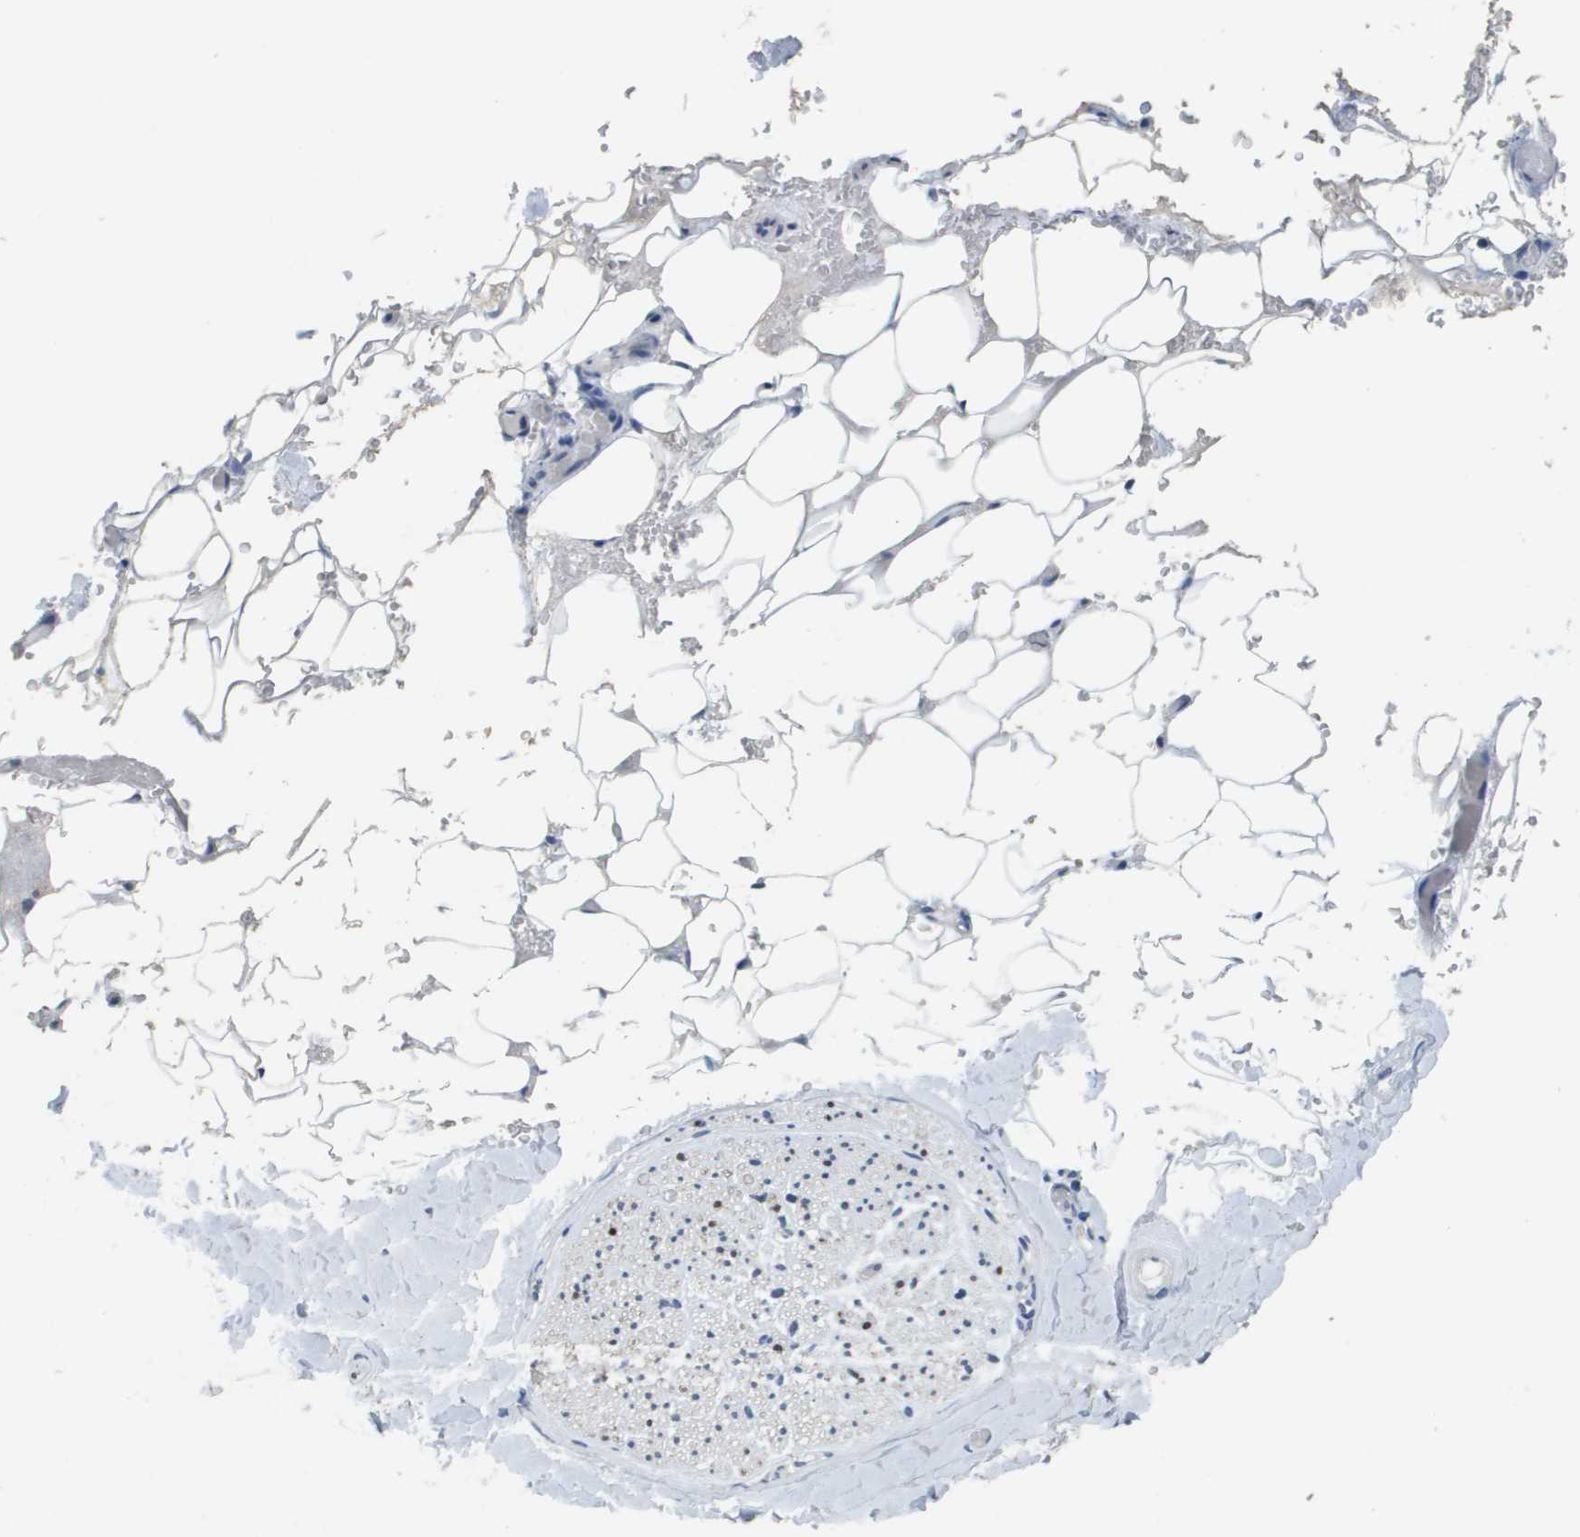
{"staining": {"intensity": "negative", "quantity": "none", "location": "none"}, "tissue": "adipose tissue", "cell_type": "Adipocytes", "image_type": "normal", "snomed": [{"axis": "morphology", "description": "Normal tissue, NOS"}, {"axis": "topography", "description": "Peripheral nerve tissue"}], "caption": "Protein analysis of benign adipose tissue demonstrates no significant staining in adipocytes.", "gene": "MT3", "patient": {"sex": "male", "age": 70}}